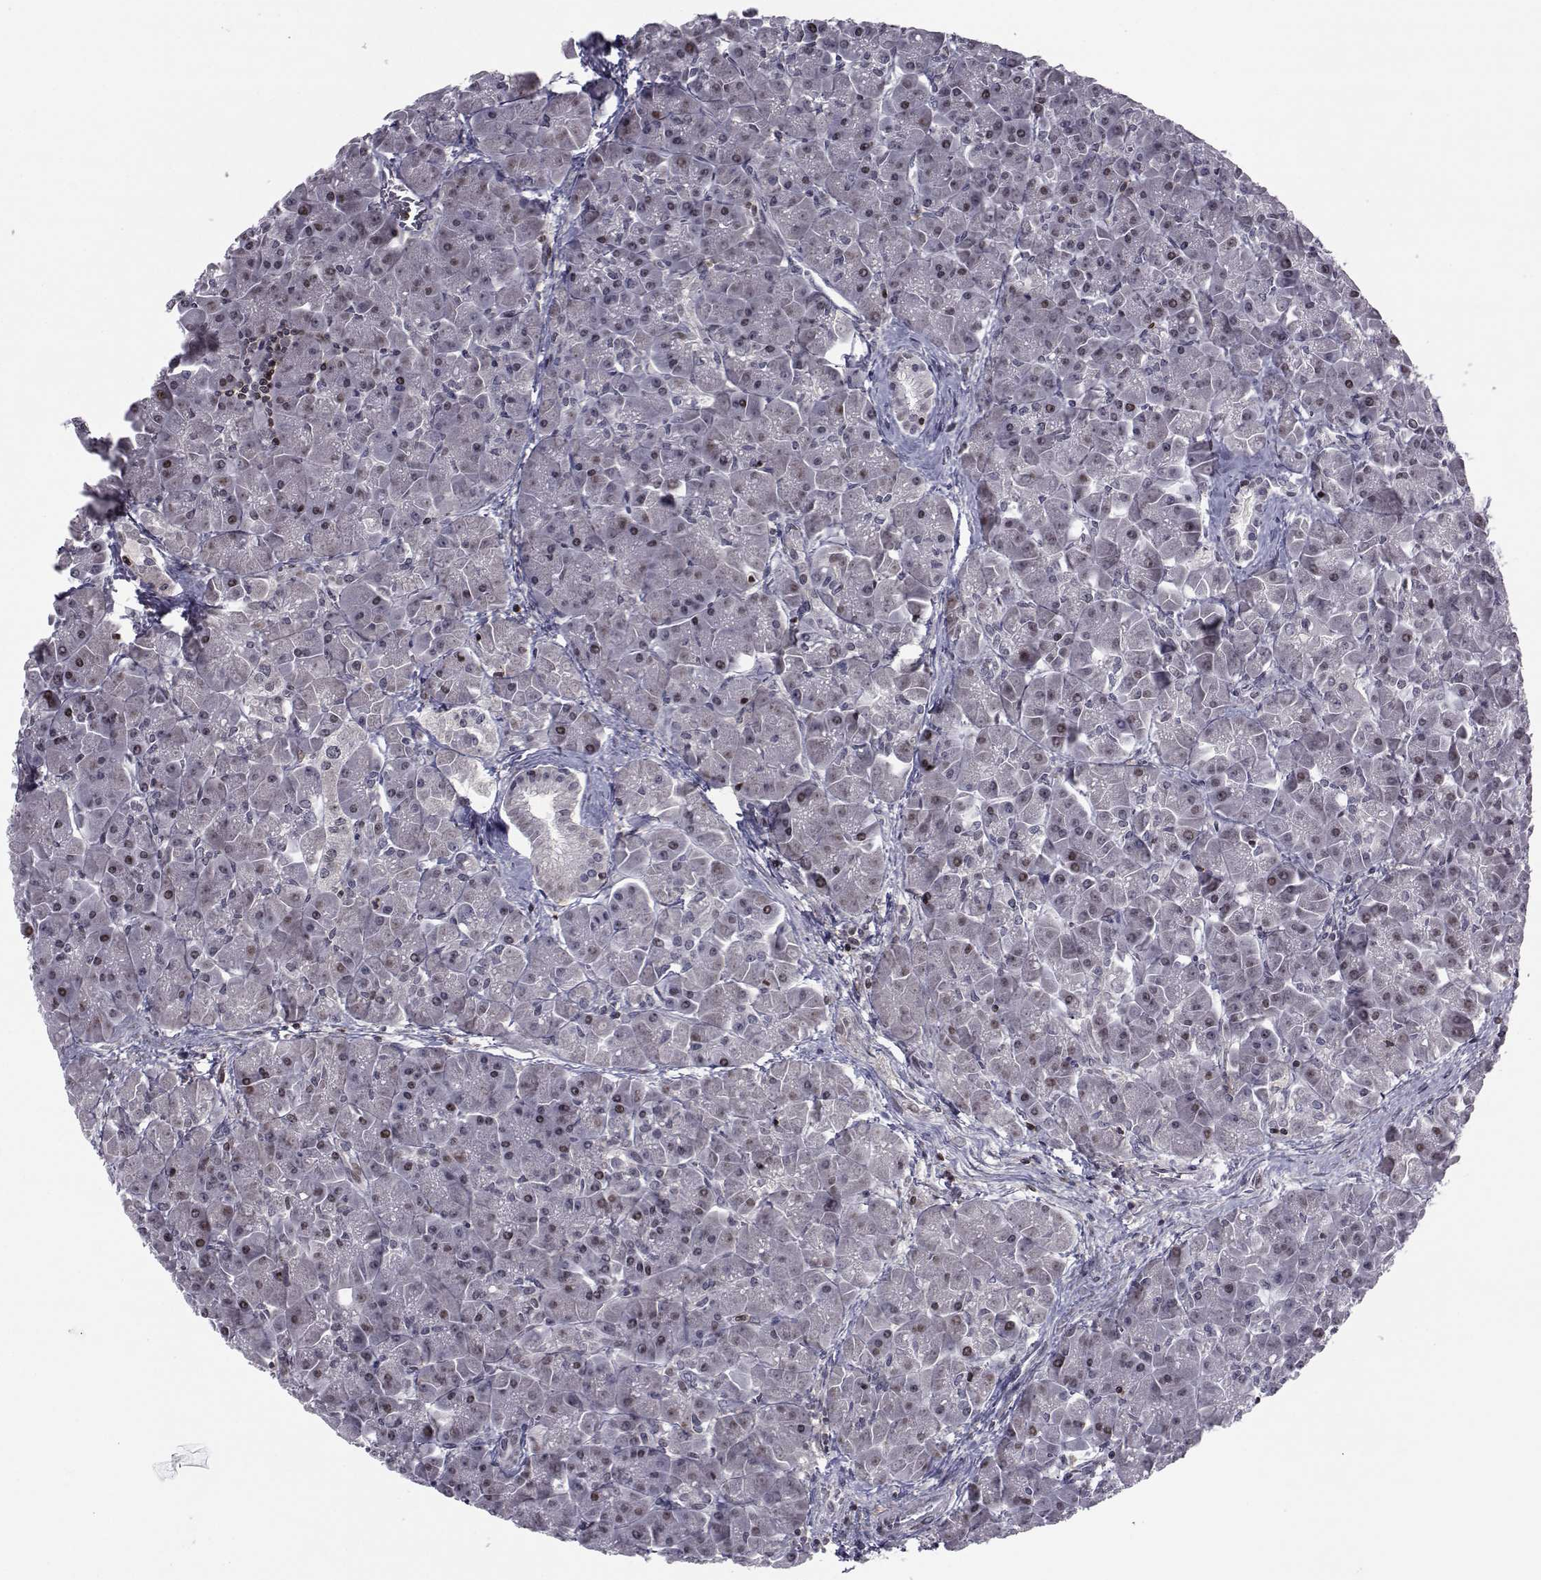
{"staining": {"intensity": "weak", "quantity": "<25%", "location": "nuclear"}, "tissue": "pancreas", "cell_type": "Exocrine glandular cells", "image_type": "normal", "snomed": [{"axis": "morphology", "description": "Normal tissue, NOS"}, {"axis": "topography", "description": "Pancreas"}], "caption": "Immunohistochemical staining of benign pancreas demonstrates no significant staining in exocrine glandular cells.", "gene": "PCP4L1", "patient": {"sex": "male", "age": 70}}